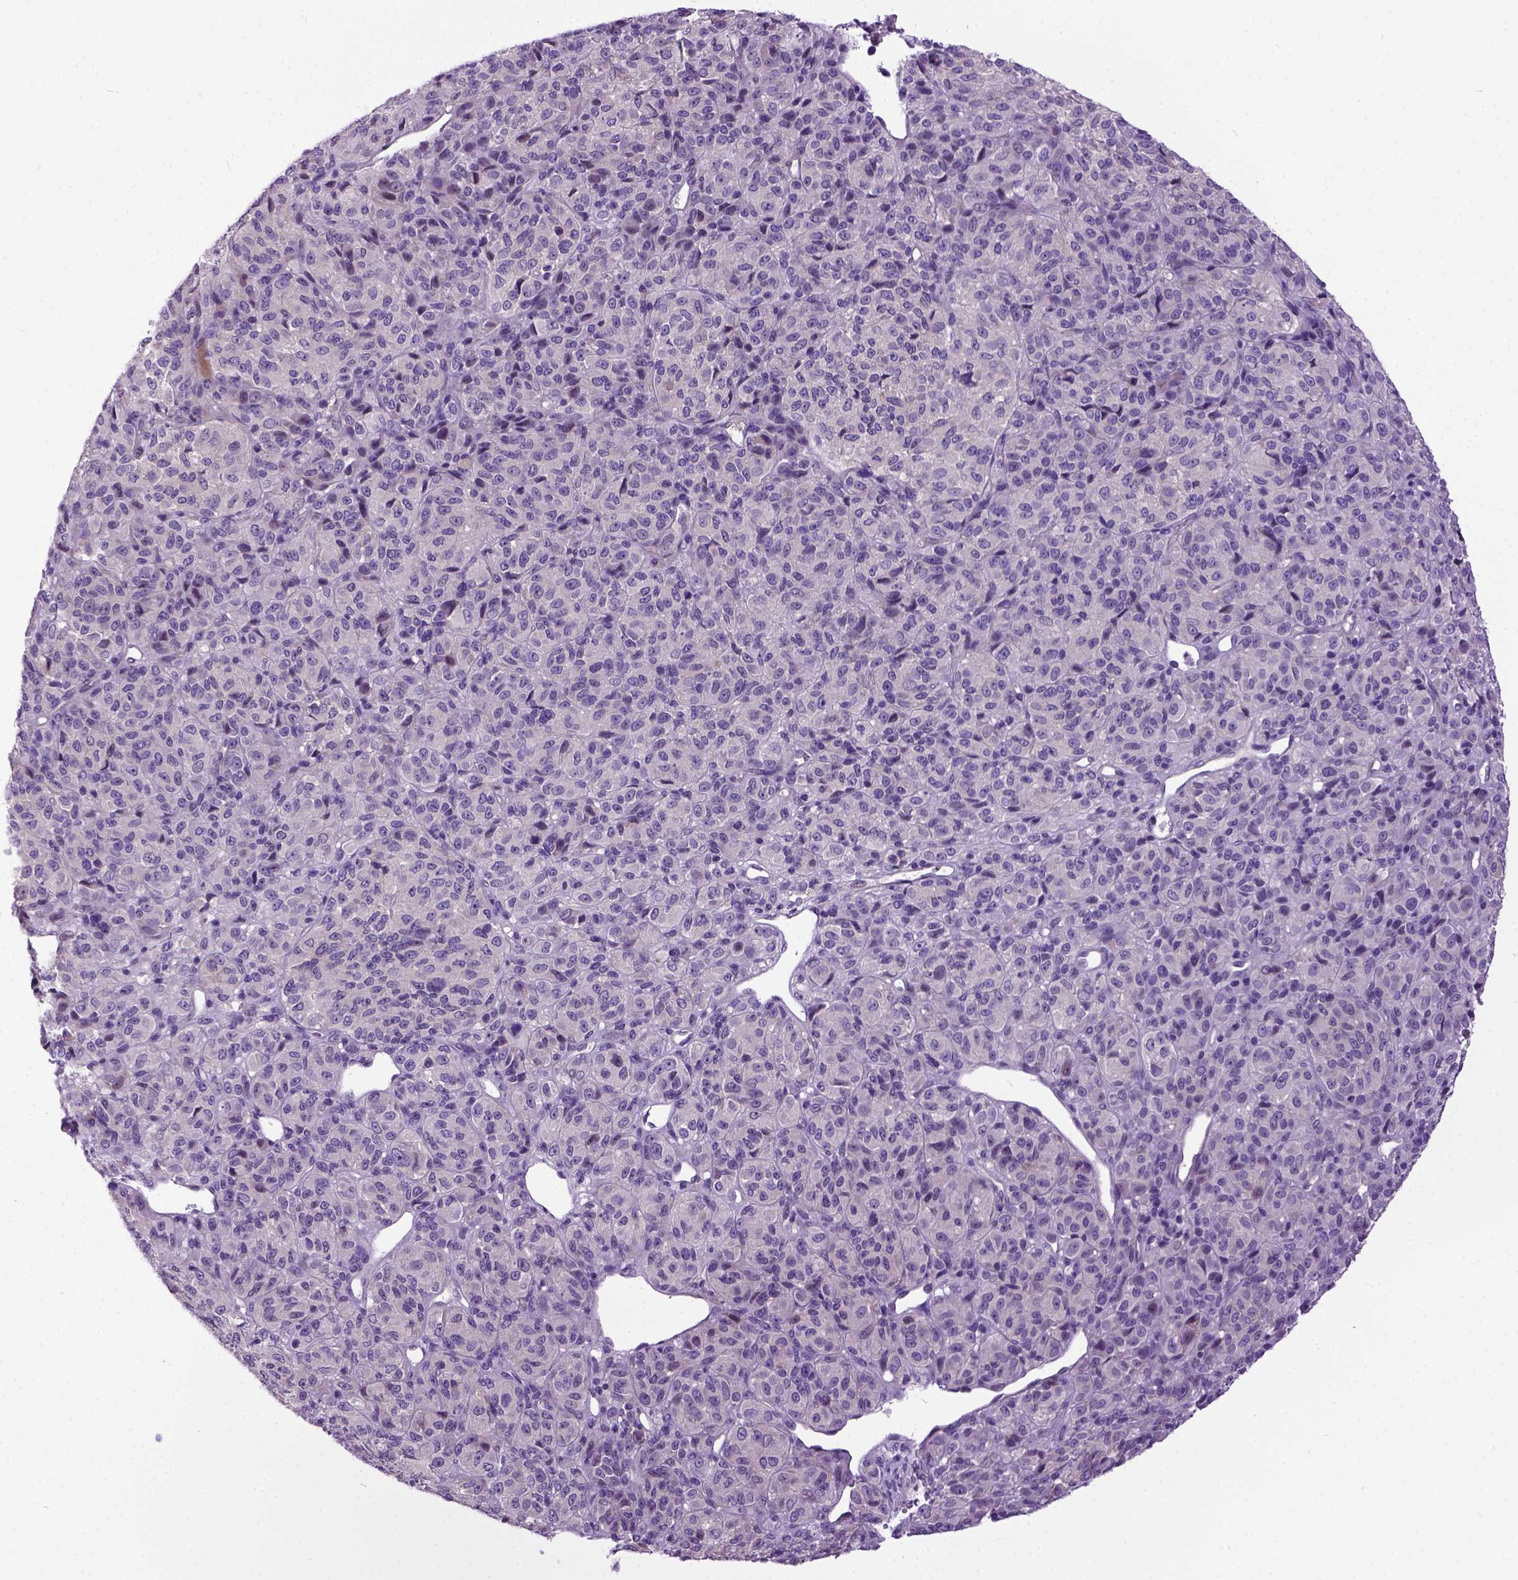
{"staining": {"intensity": "negative", "quantity": "none", "location": "none"}, "tissue": "melanoma", "cell_type": "Tumor cells", "image_type": "cancer", "snomed": [{"axis": "morphology", "description": "Malignant melanoma, Metastatic site"}, {"axis": "topography", "description": "Brain"}], "caption": "Protein analysis of melanoma reveals no significant positivity in tumor cells.", "gene": "NEK5", "patient": {"sex": "female", "age": 56}}